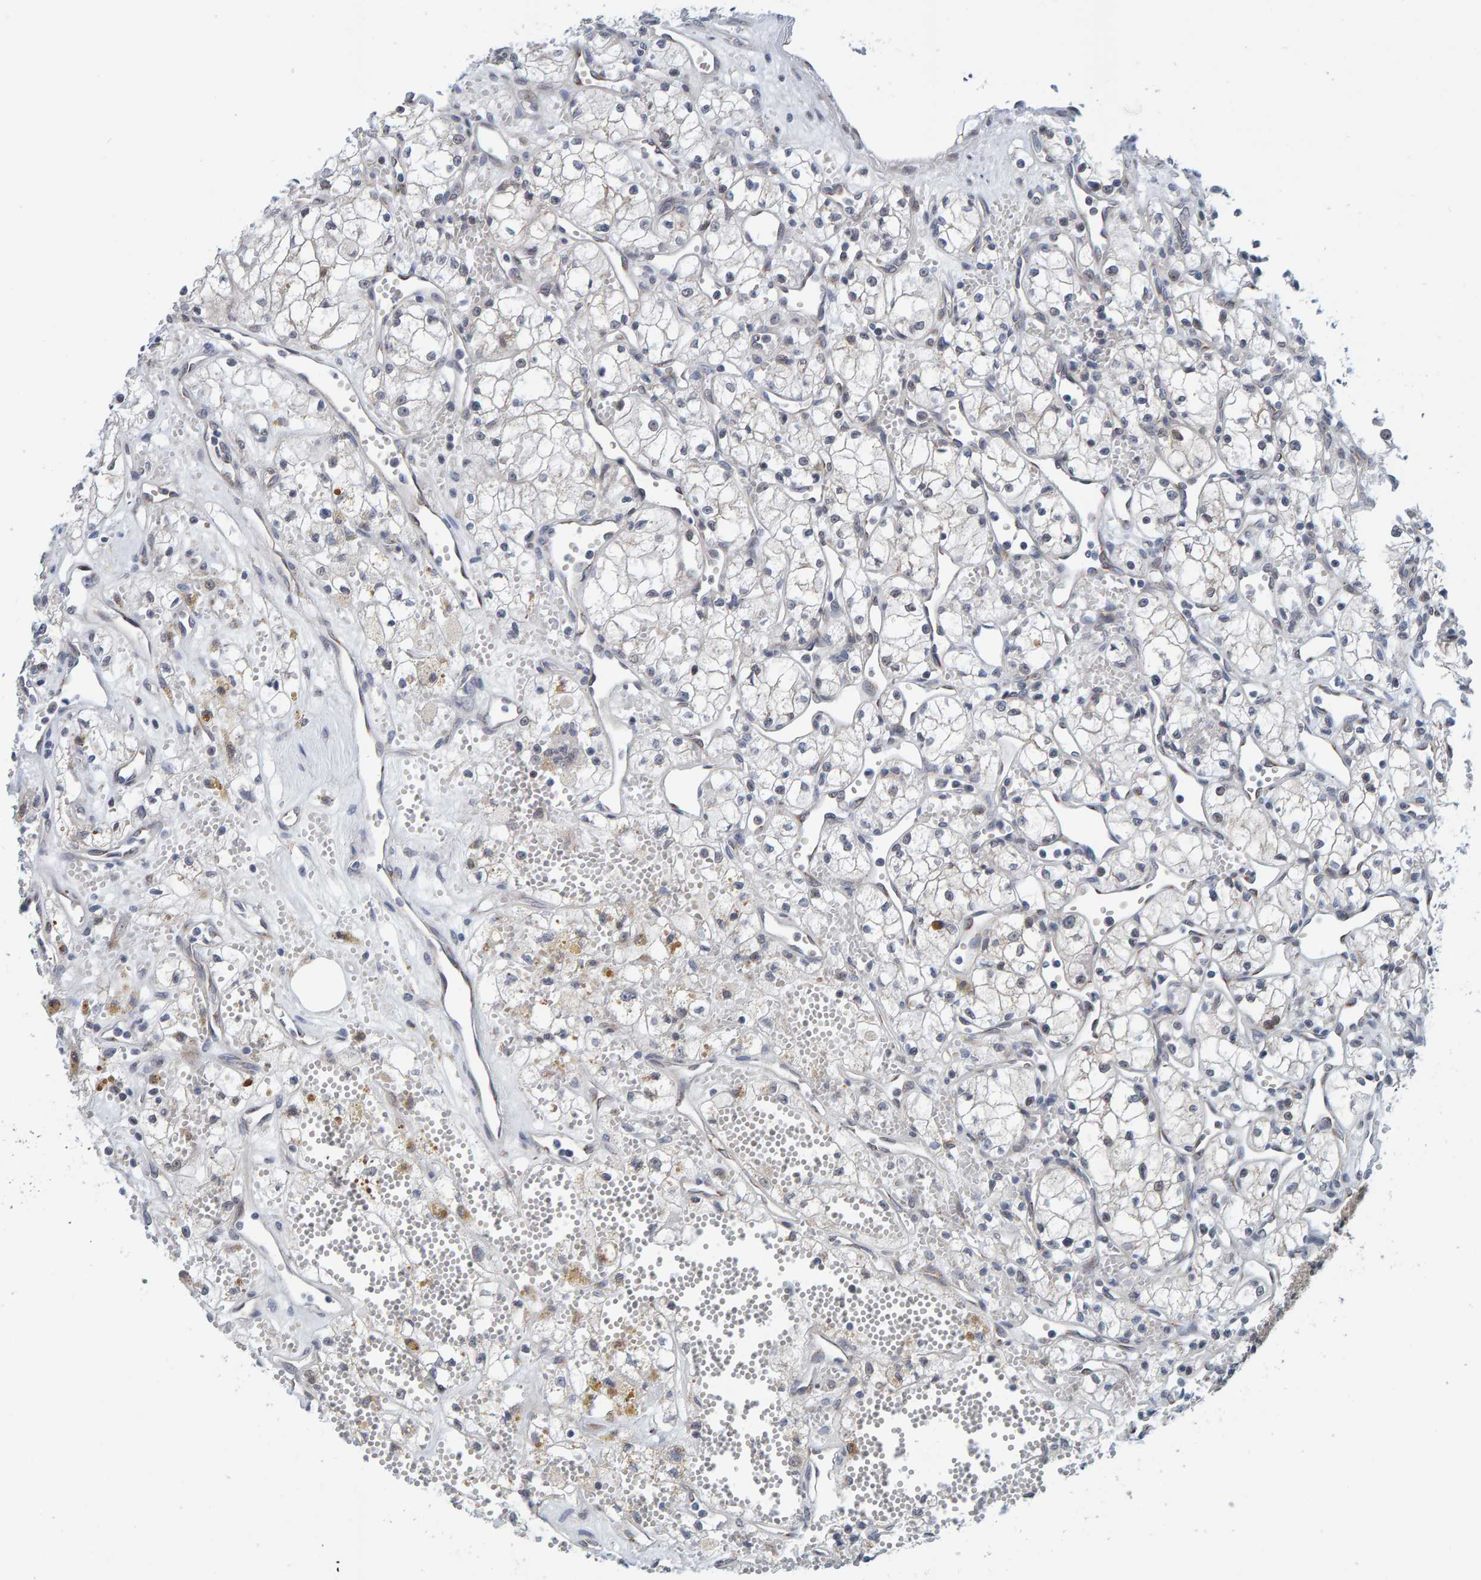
{"staining": {"intensity": "negative", "quantity": "none", "location": "none"}, "tissue": "renal cancer", "cell_type": "Tumor cells", "image_type": "cancer", "snomed": [{"axis": "morphology", "description": "Adenocarcinoma, NOS"}, {"axis": "topography", "description": "Kidney"}], "caption": "Protein analysis of renal cancer (adenocarcinoma) shows no significant staining in tumor cells.", "gene": "SCRN2", "patient": {"sex": "male", "age": 59}}